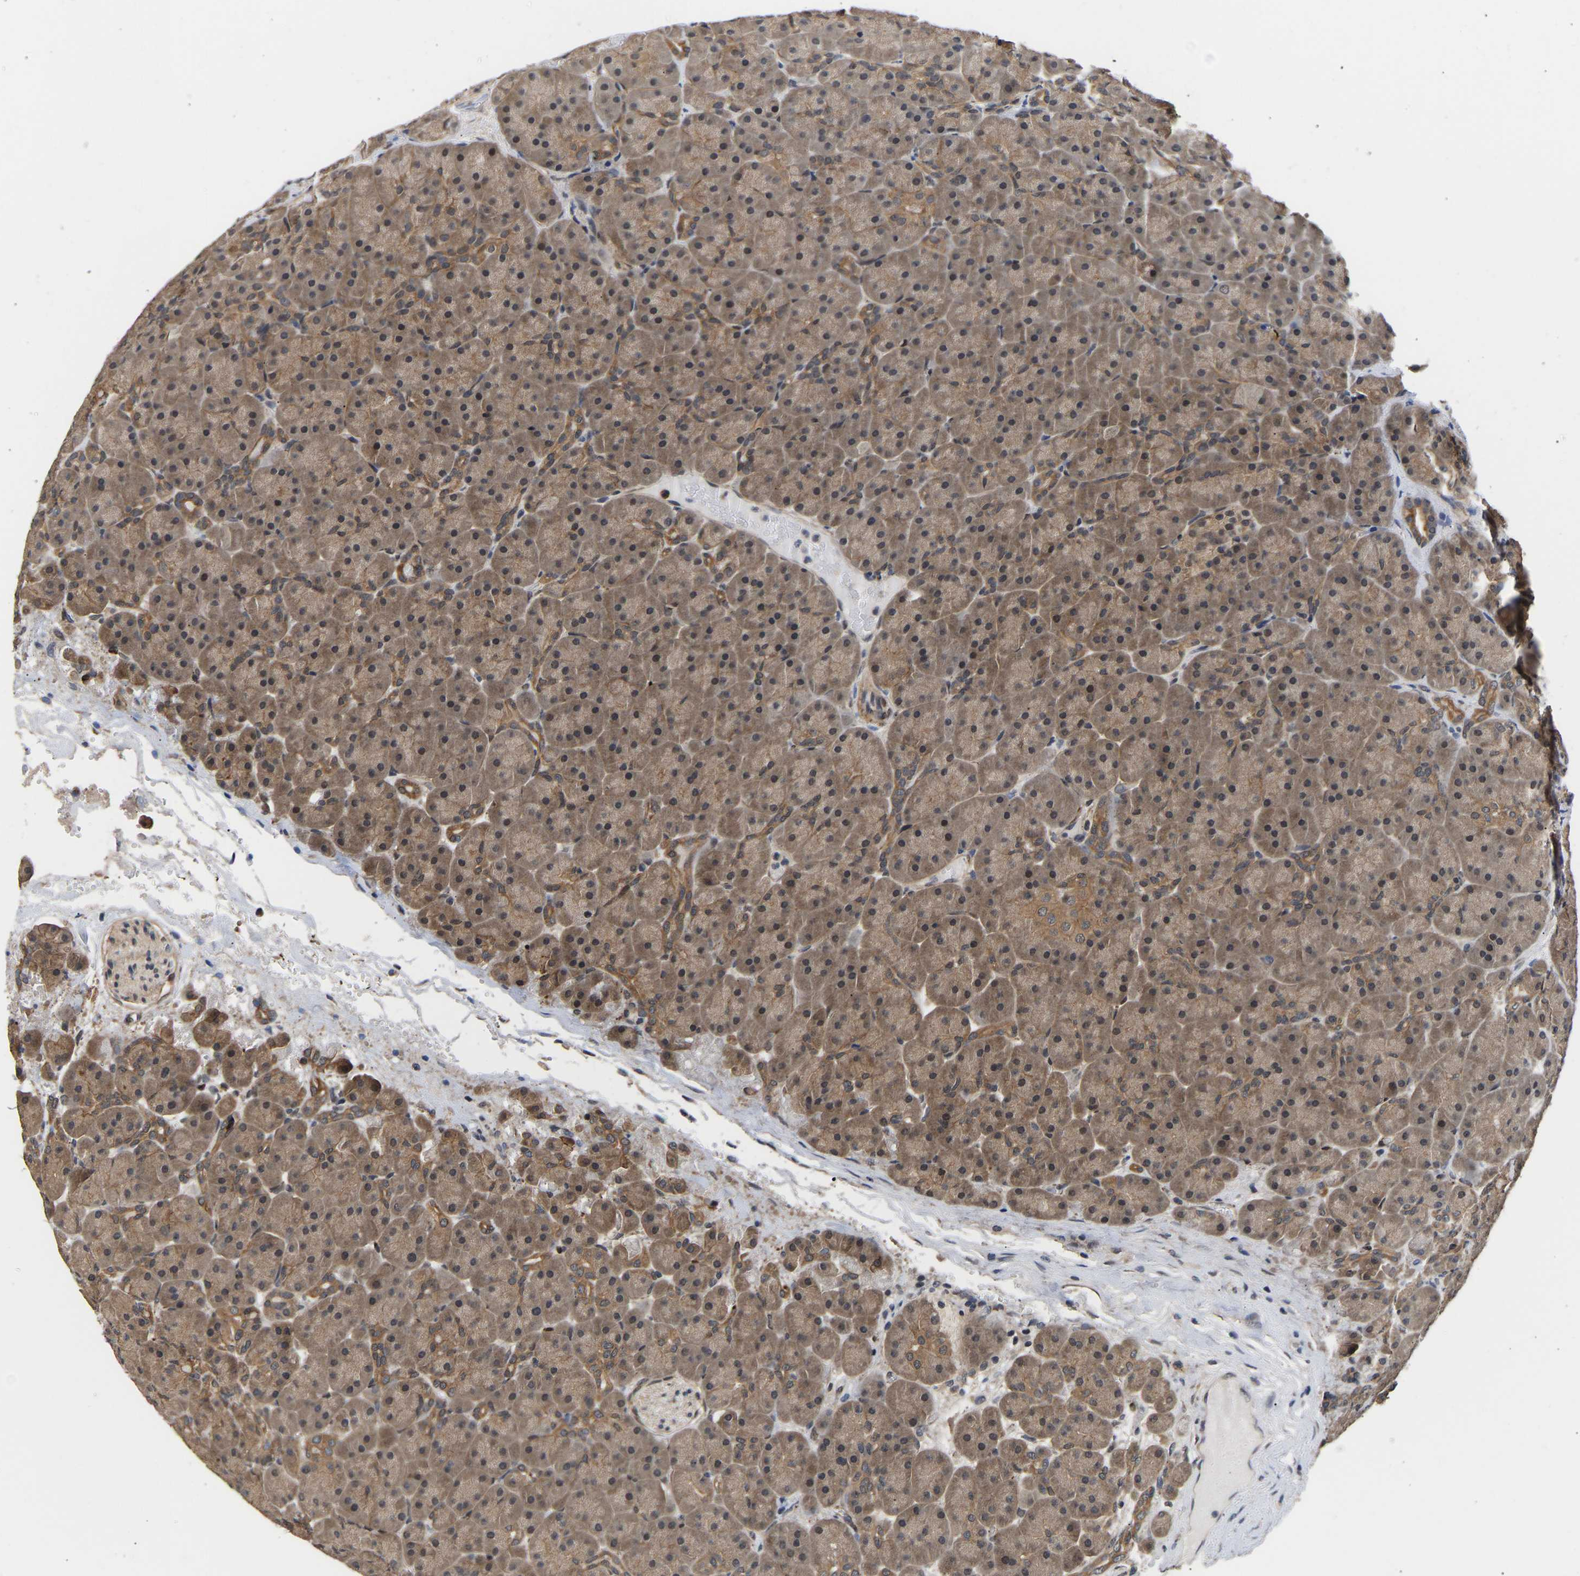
{"staining": {"intensity": "moderate", "quantity": "25%-75%", "location": "cytoplasmic/membranous,nuclear"}, "tissue": "pancreas", "cell_type": "Exocrine glandular cells", "image_type": "normal", "snomed": [{"axis": "morphology", "description": "Normal tissue, NOS"}, {"axis": "topography", "description": "Pancreas"}], "caption": "High-magnification brightfield microscopy of normal pancreas stained with DAB (3,3'-diaminobenzidine) (brown) and counterstained with hematoxylin (blue). exocrine glandular cells exhibit moderate cytoplasmic/membranous,nuclear positivity is appreciated in approximately25%-75% of cells. (brown staining indicates protein expression, while blue staining denotes nuclei).", "gene": "METTL16", "patient": {"sex": "male", "age": 66}}